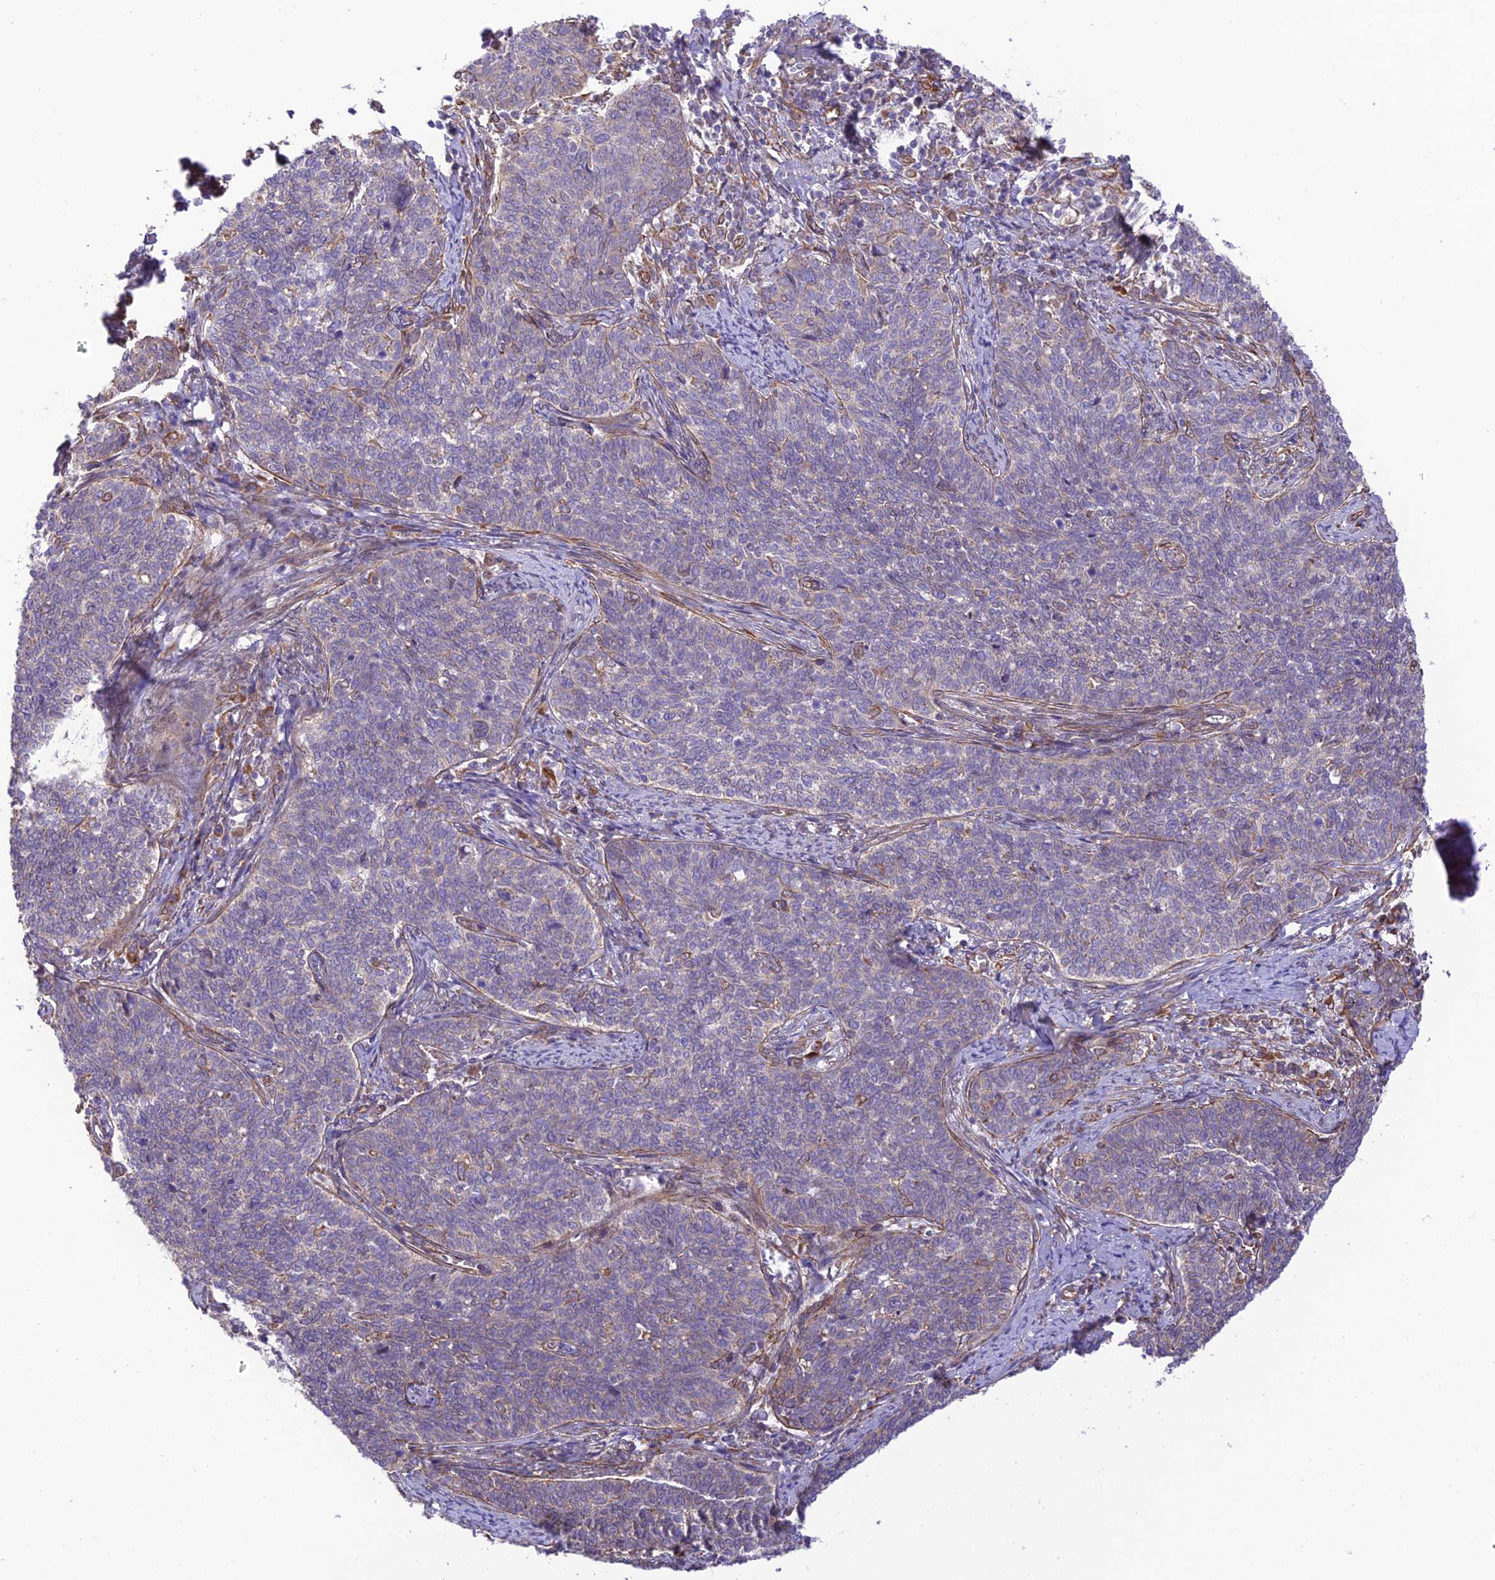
{"staining": {"intensity": "negative", "quantity": "none", "location": "none"}, "tissue": "cervical cancer", "cell_type": "Tumor cells", "image_type": "cancer", "snomed": [{"axis": "morphology", "description": "Squamous cell carcinoma, NOS"}, {"axis": "topography", "description": "Cervix"}], "caption": "This histopathology image is of cervical cancer (squamous cell carcinoma) stained with IHC to label a protein in brown with the nuclei are counter-stained blue. There is no expression in tumor cells.", "gene": "EXOC3L4", "patient": {"sex": "female", "age": 39}}